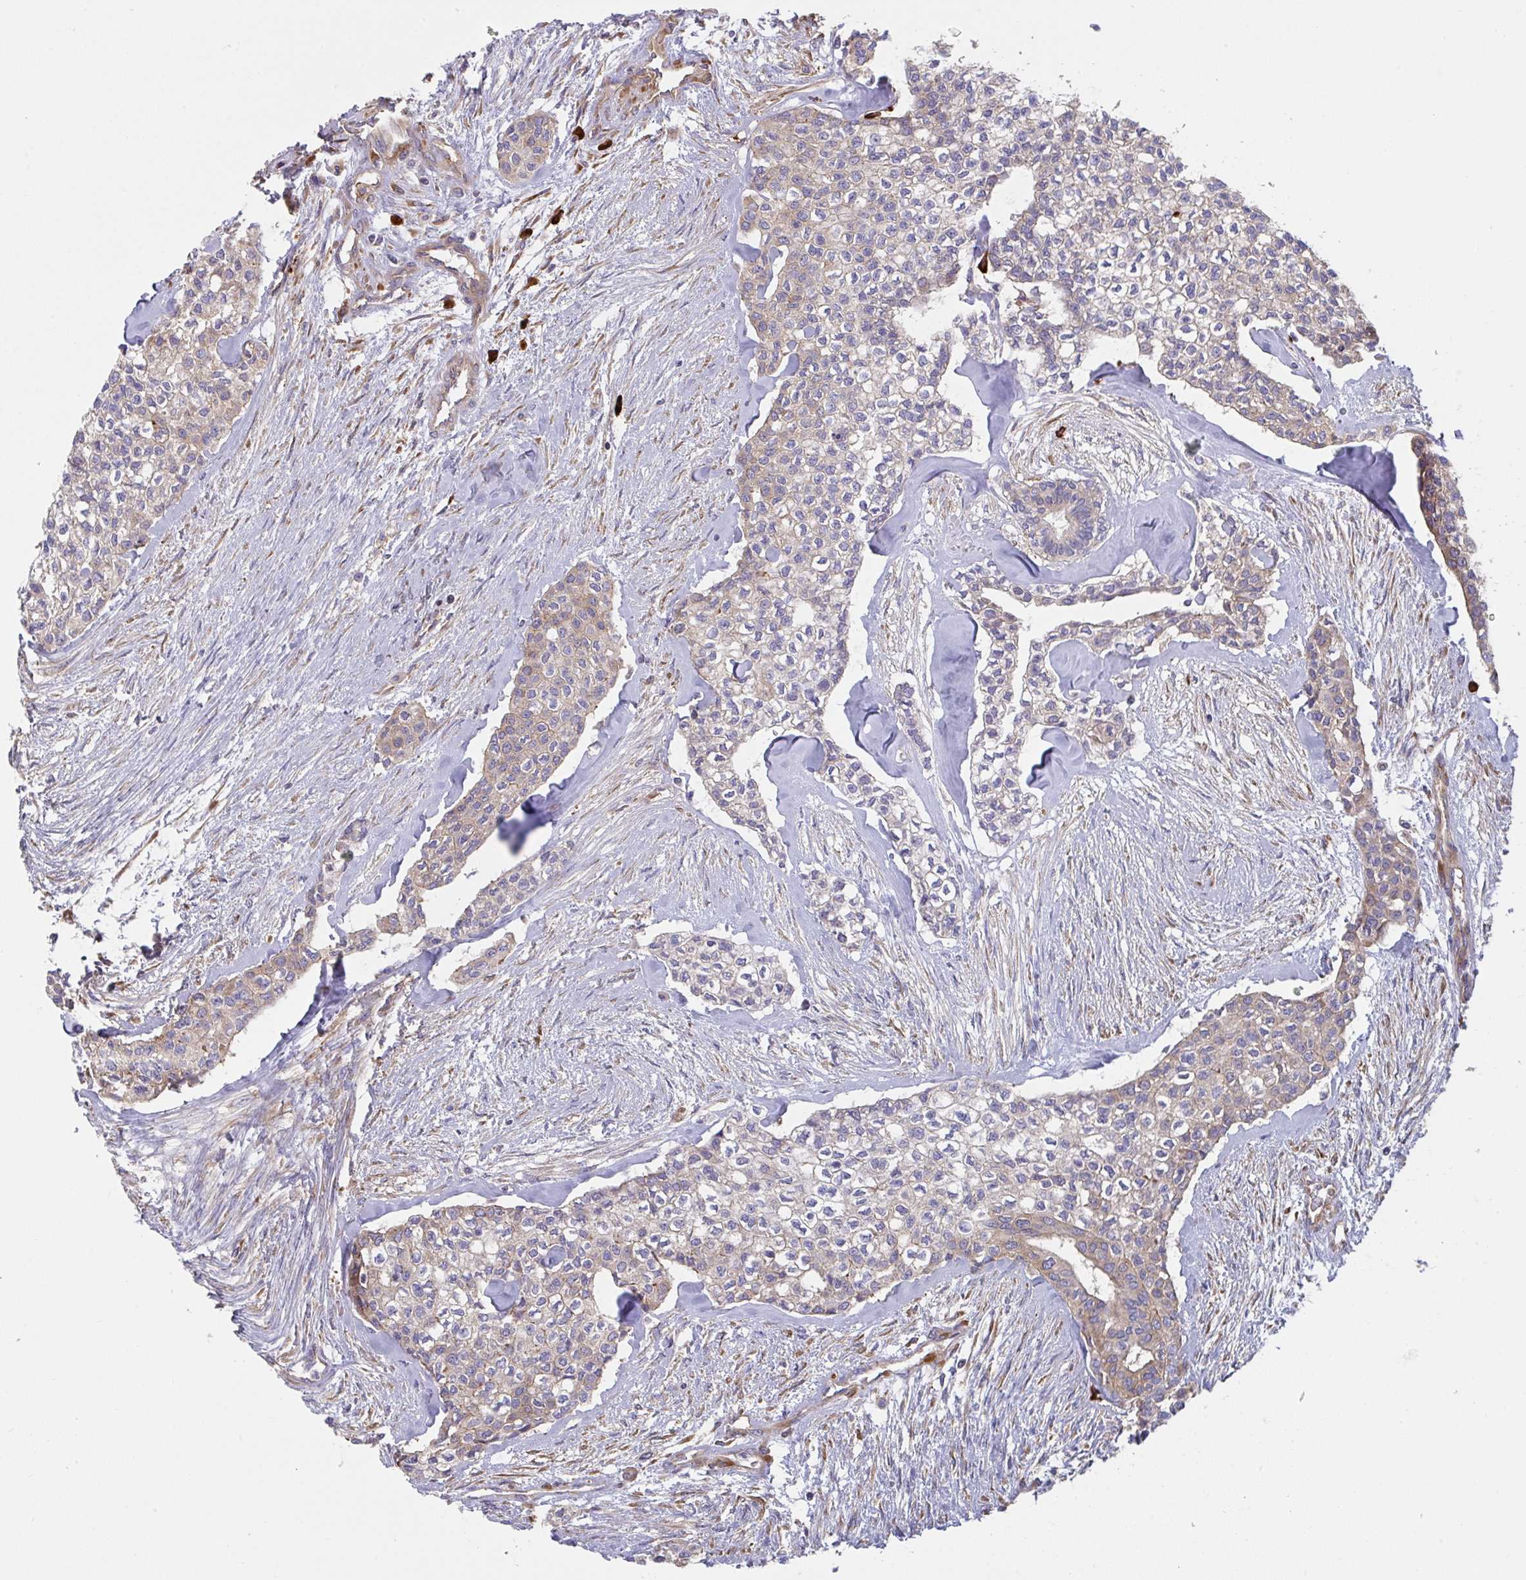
{"staining": {"intensity": "weak", "quantity": "<25%", "location": "cytoplasmic/membranous"}, "tissue": "head and neck cancer", "cell_type": "Tumor cells", "image_type": "cancer", "snomed": [{"axis": "morphology", "description": "Adenocarcinoma, NOS"}, {"axis": "topography", "description": "Head-Neck"}], "caption": "Immunohistochemical staining of human head and neck cancer (adenocarcinoma) demonstrates no significant positivity in tumor cells.", "gene": "YARS2", "patient": {"sex": "male", "age": 81}}